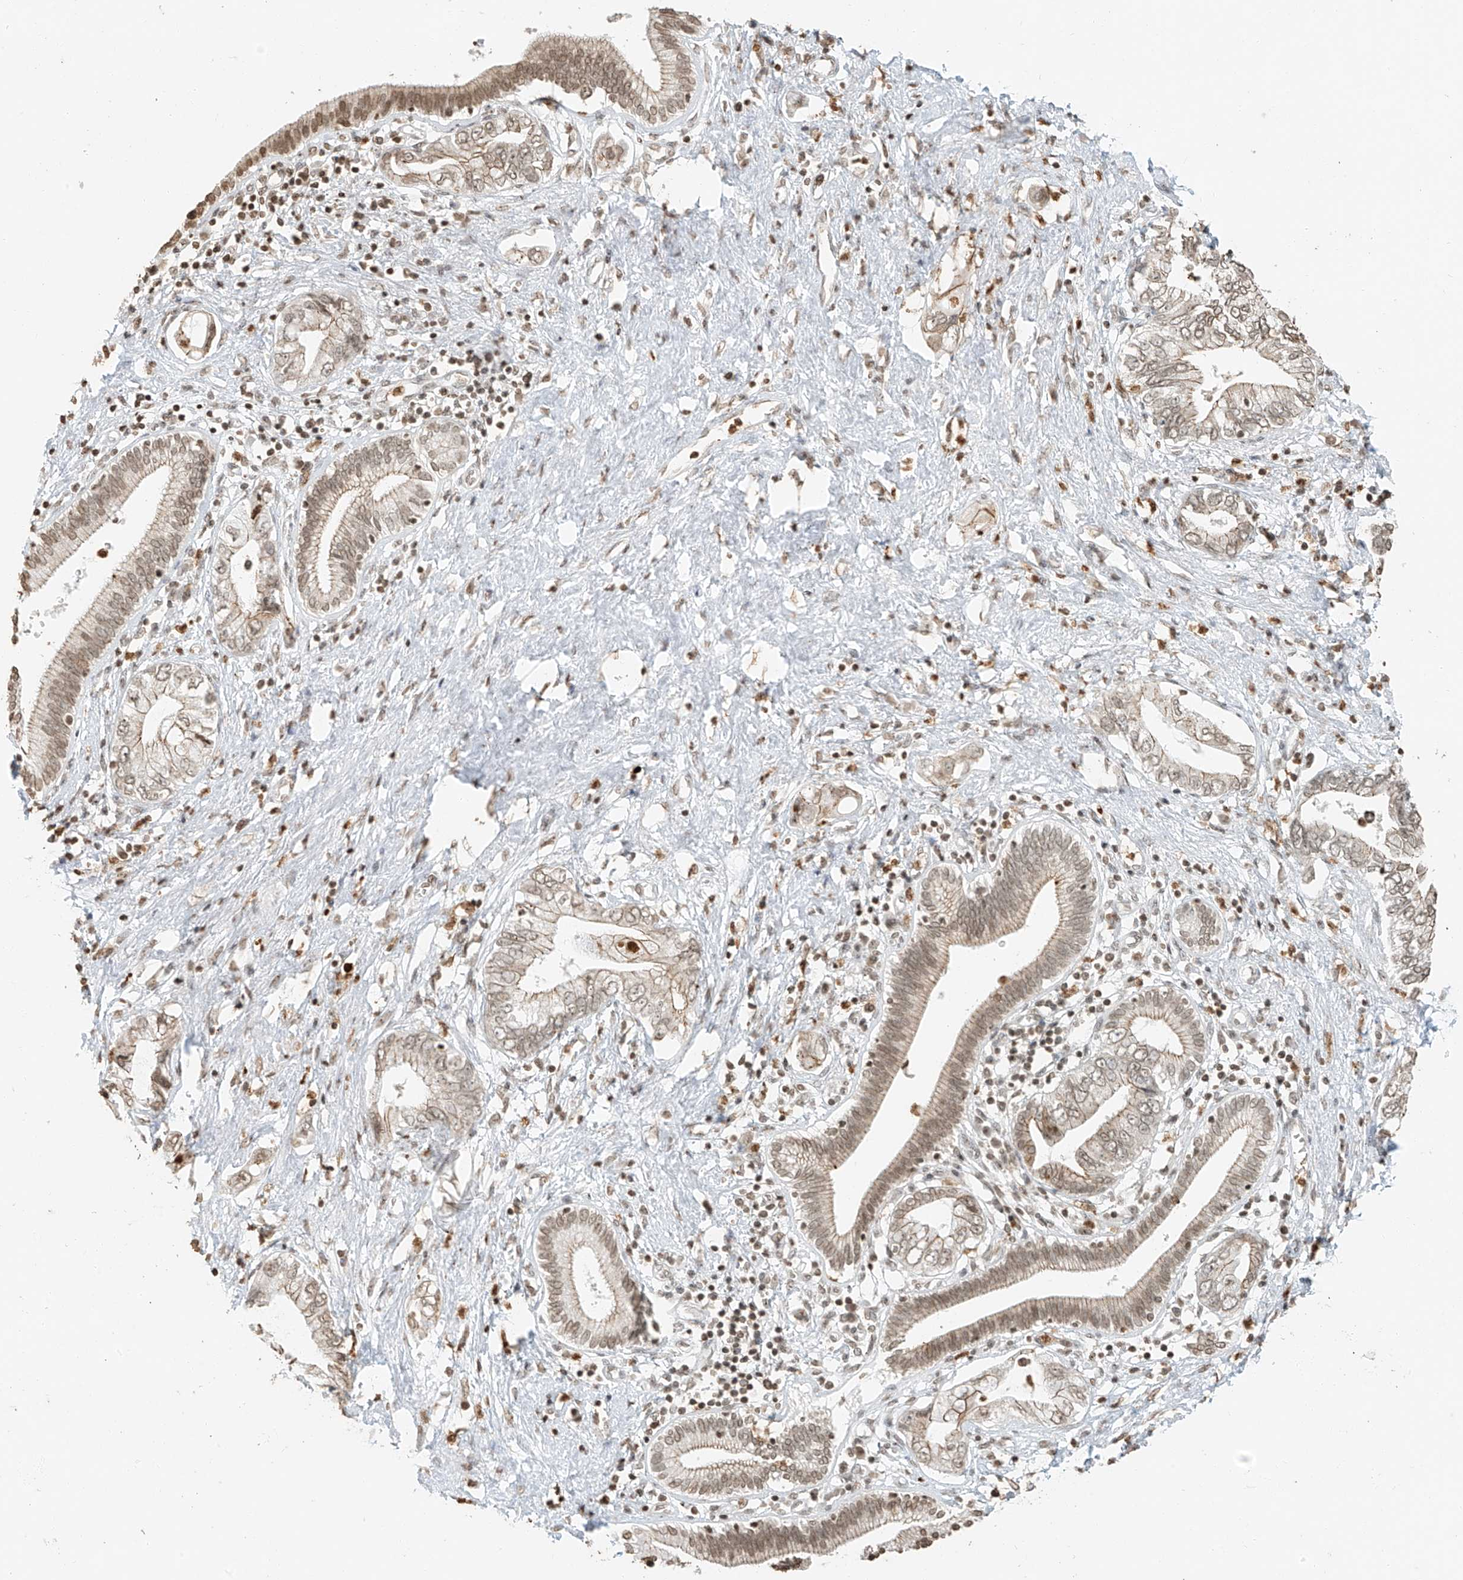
{"staining": {"intensity": "weak", "quantity": ">75%", "location": "cytoplasmic/membranous,nuclear"}, "tissue": "pancreatic cancer", "cell_type": "Tumor cells", "image_type": "cancer", "snomed": [{"axis": "morphology", "description": "Adenocarcinoma, NOS"}, {"axis": "topography", "description": "Pancreas"}], "caption": "A high-resolution image shows IHC staining of pancreatic adenocarcinoma, which shows weak cytoplasmic/membranous and nuclear expression in about >75% of tumor cells.", "gene": "C17orf58", "patient": {"sex": "female", "age": 73}}